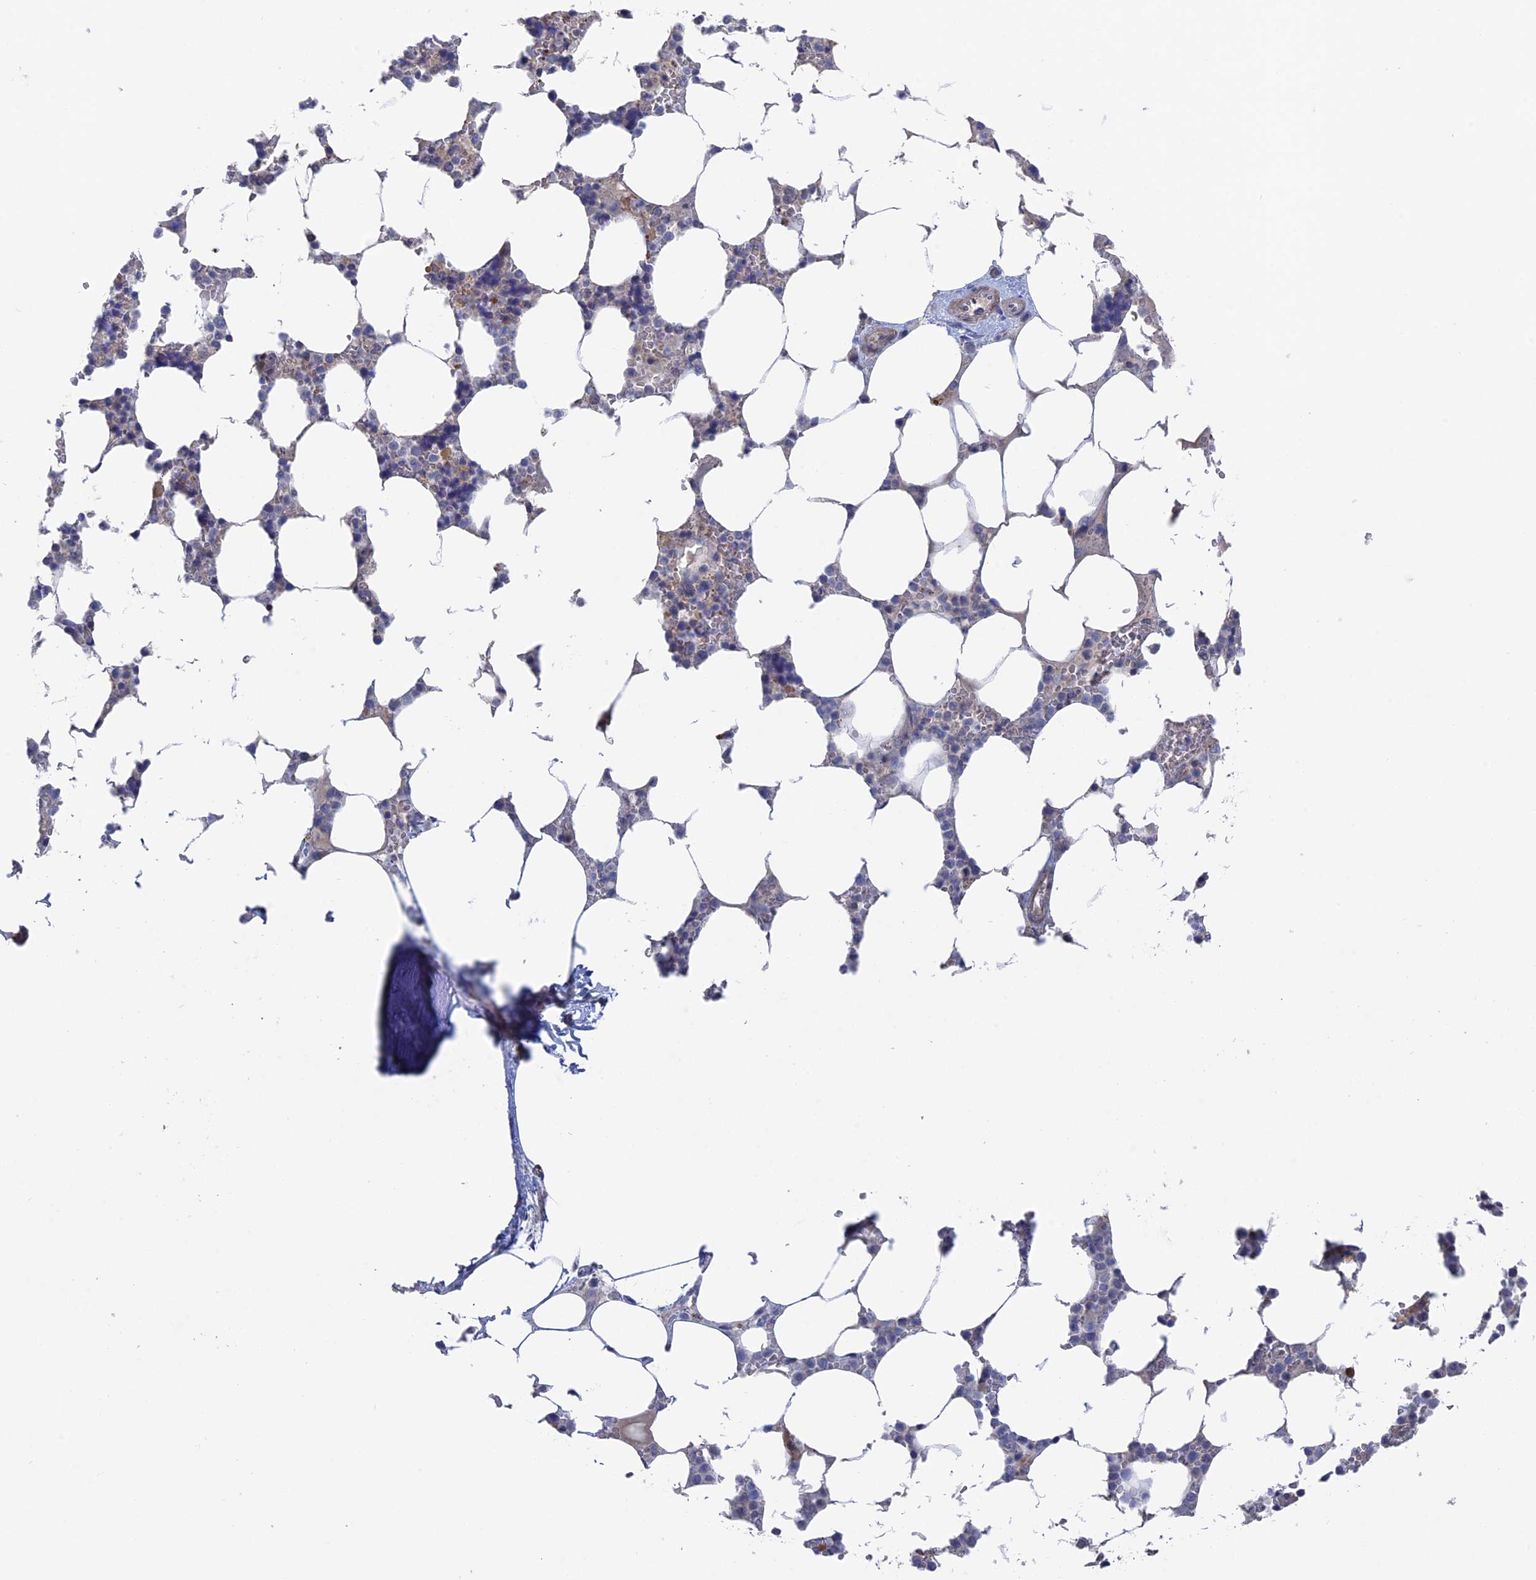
{"staining": {"intensity": "negative", "quantity": "none", "location": "none"}, "tissue": "bone marrow", "cell_type": "Hematopoietic cells", "image_type": "normal", "snomed": [{"axis": "morphology", "description": "Normal tissue, NOS"}, {"axis": "topography", "description": "Bone marrow"}], "caption": "This photomicrograph is of normal bone marrow stained with immunohistochemistry (IHC) to label a protein in brown with the nuclei are counter-stained blue. There is no positivity in hematopoietic cells. Brightfield microscopy of immunohistochemistry stained with DAB (brown) and hematoxylin (blue), captured at high magnification.", "gene": "NUTF2", "patient": {"sex": "male", "age": 64}}